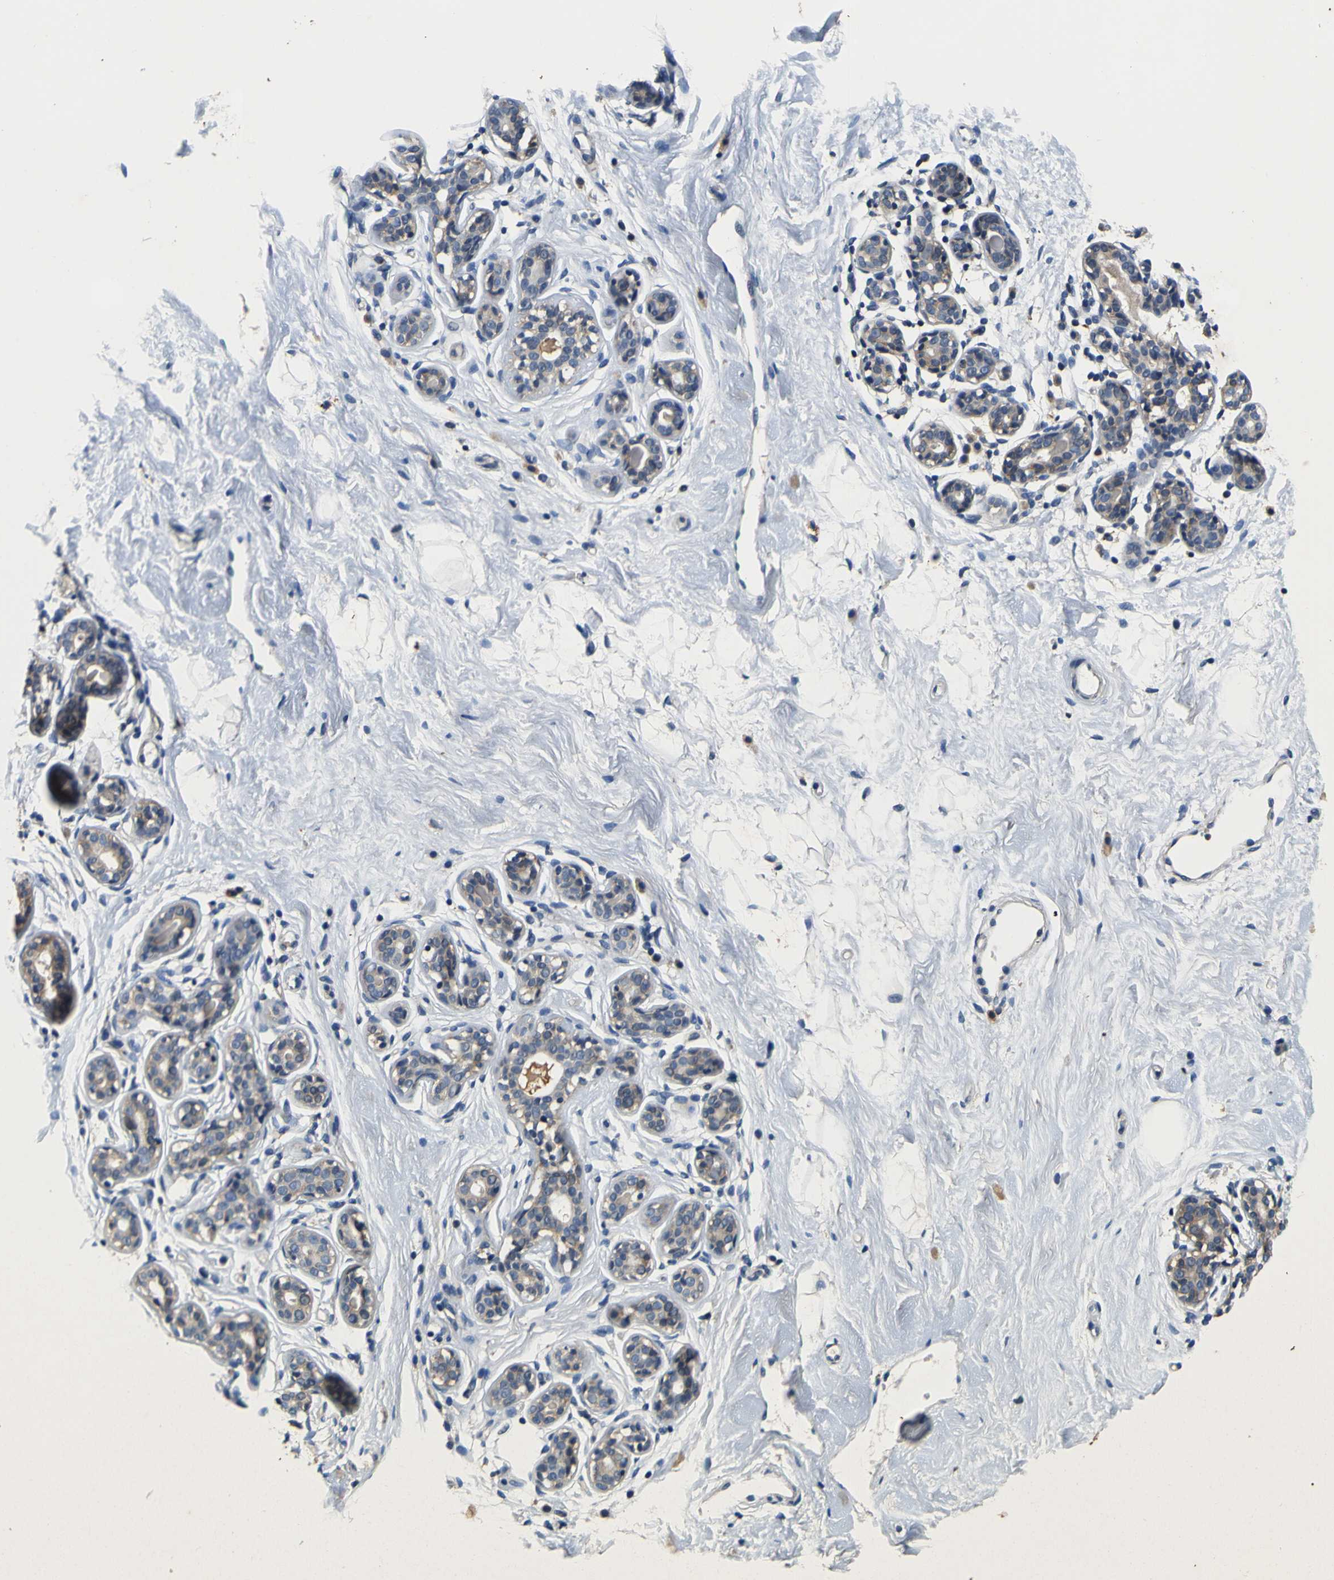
{"staining": {"intensity": "negative", "quantity": "none", "location": "none"}, "tissue": "breast", "cell_type": "Adipocytes", "image_type": "normal", "snomed": [{"axis": "morphology", "description": "Normal tissue, NOS"}, {"axis": "topography", "description": "Breast"}], "caption": "Immunohistochemistry micrograph of unremarkable breast: human breast stained with DAB demonstrates no significant protein expression in adipocytes.", "gene": "TNIK", "patient": {"sex": "female", "age": 23}}